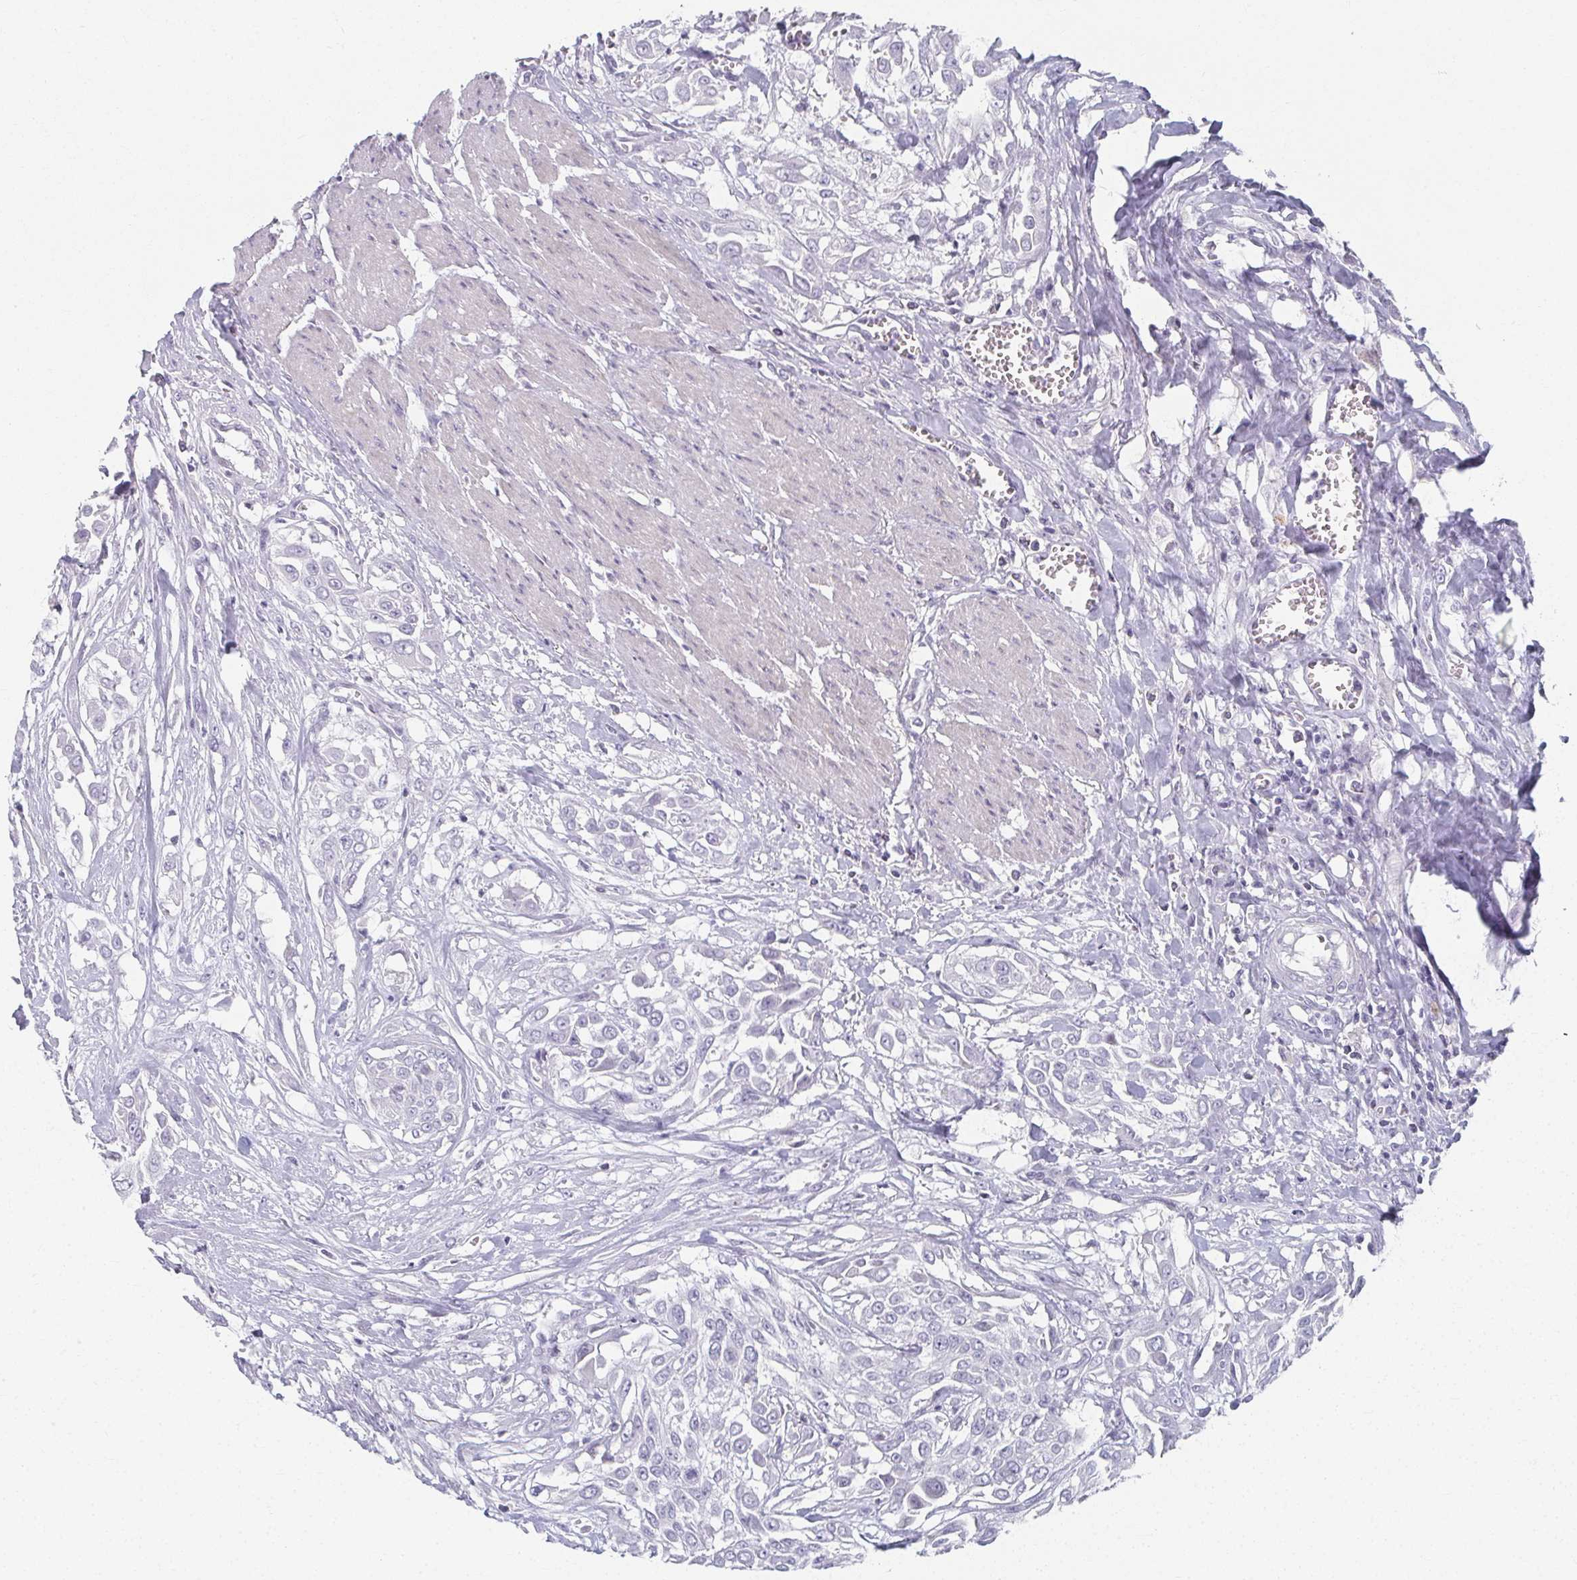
{"staining": {"intensity": "negative", "quantity": "none", "location": "none"}, "tissue": "urothelial cancer", "cell_type": "Tumor cells", "image_type": "cancer", "snomed": [{"axis": "morphology", "description": "Urothelial carcinoma, High grade"}, {"axis": "topography", "description": "Urinary bladder"}], "caption": "The photomicrograph demonstrates no staining of tumor cells in urothelial carcinoma (high-grade). The staining is performed using DAB brown chromogen with nuclei counter-stained in using hematoxylin.", "gene": "CAMKV", "patient": {"sex": "male", "age": 57}}